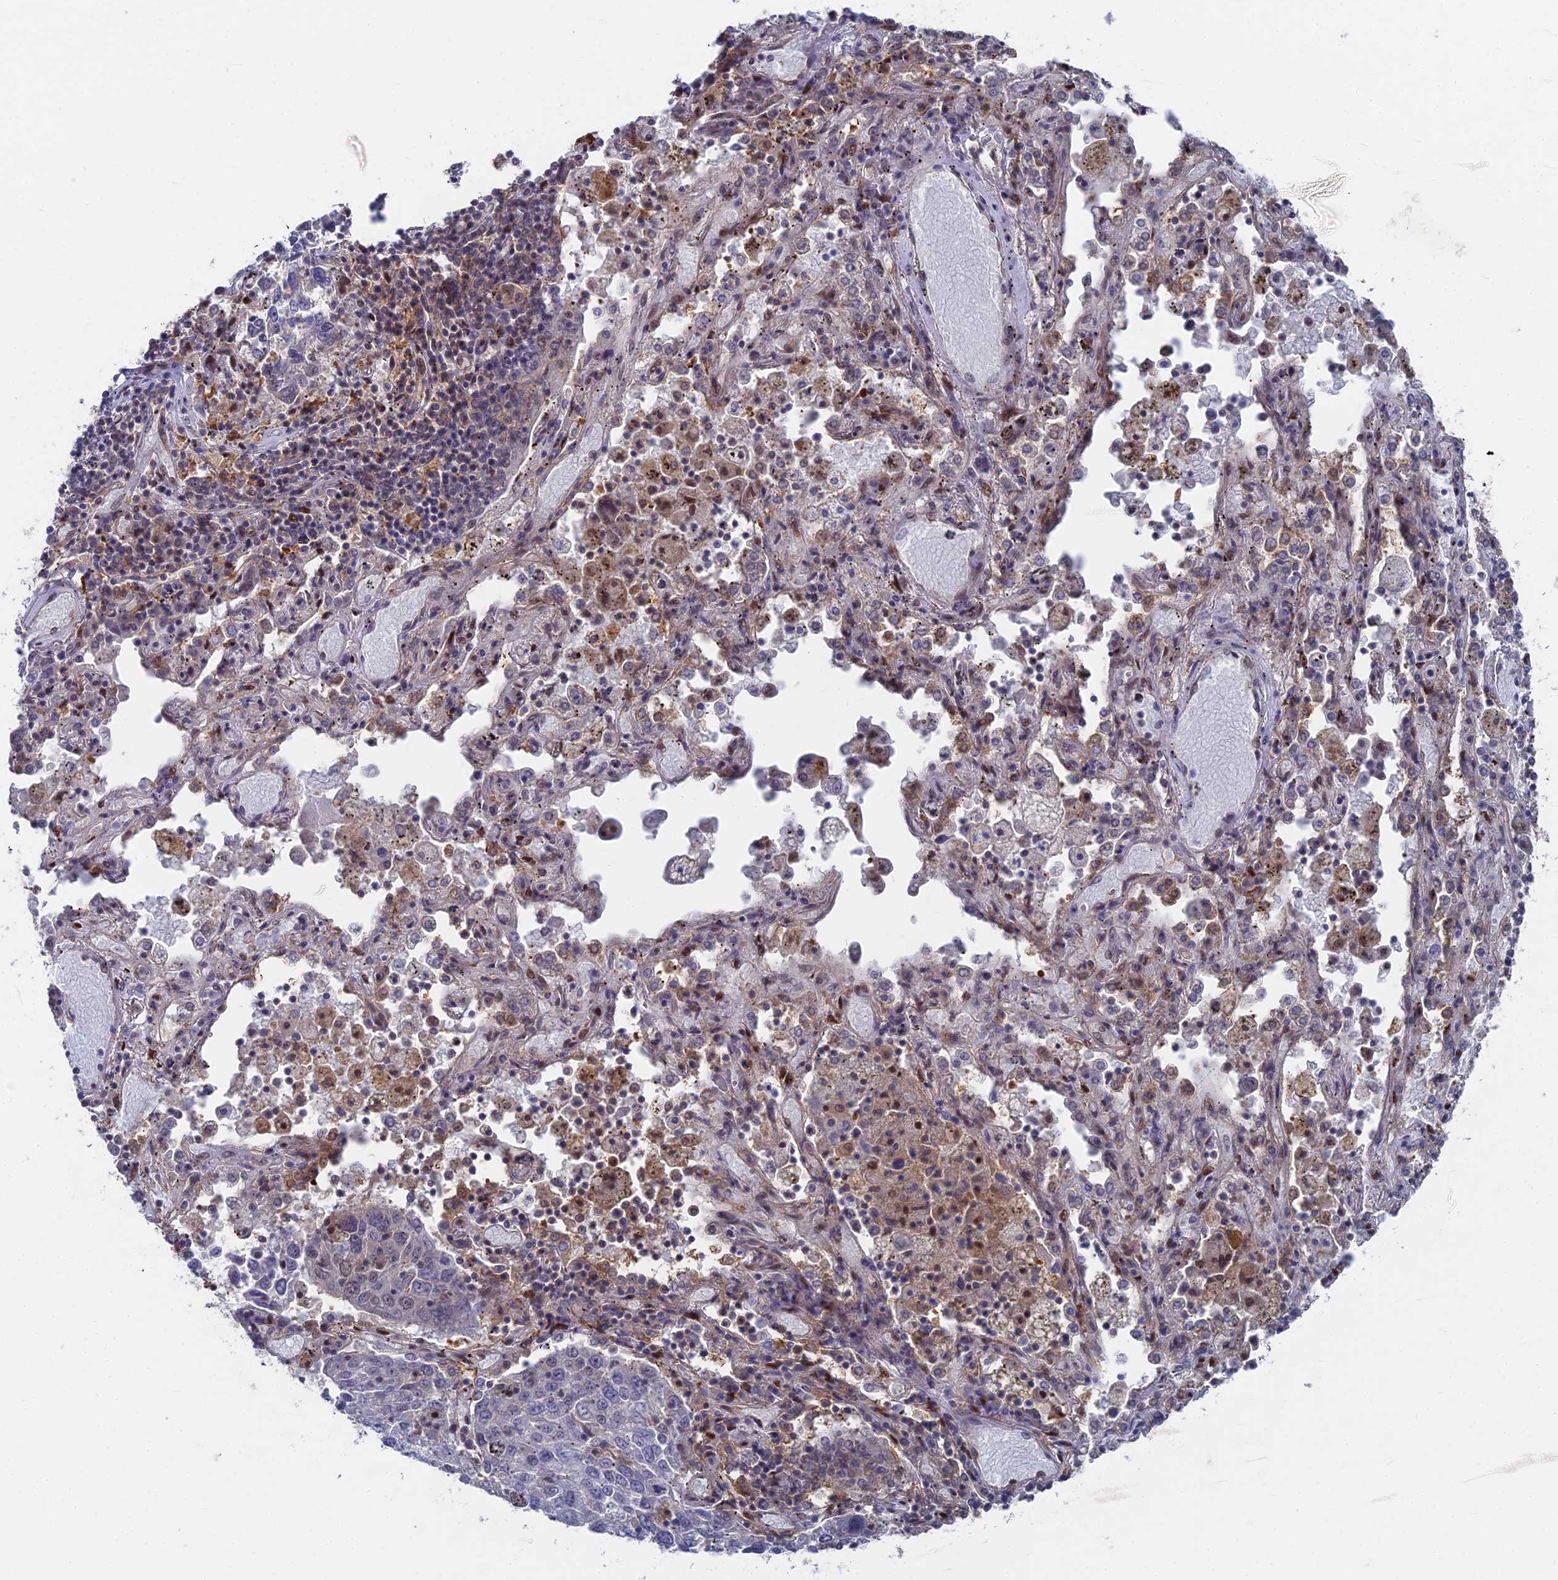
{"staining": {"intensity": "negative", "quantity": "none", "location": "none"}, "tissue": "lung cancer", "cell_type": "Tumor cells", "image_type": "cancer", "snomed": [{"axis": "morphology", "description": "Squamous cell carcinoma, NOS"}, {"axis": "topography", "description": "Lung"}], "caption": "IHC photomicrograph of human squamous cell carcinoma (lung) stained for a protein (brown), which shows no staining in tumor cells.", "gene": "UNC5D", "patient": {"sex": "male", "age": 65}}